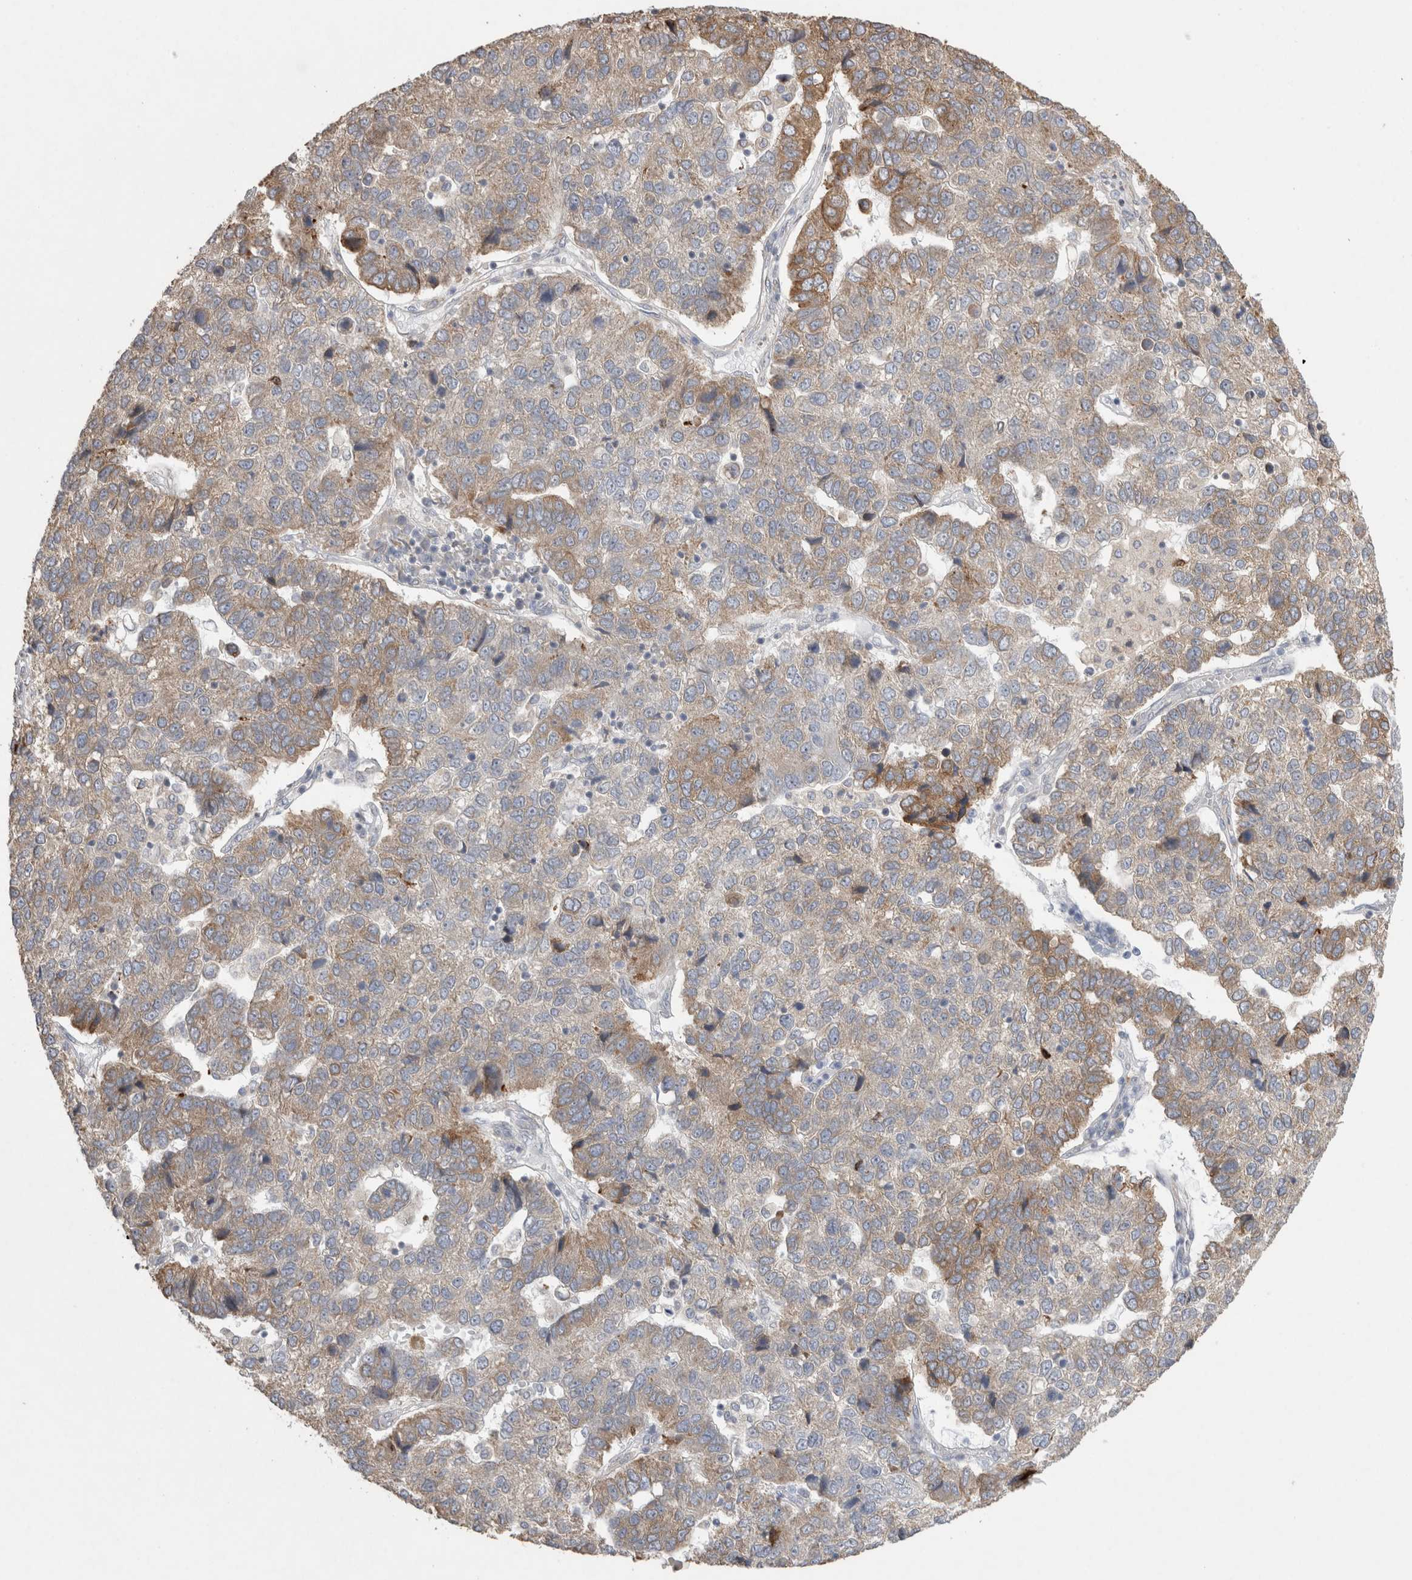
{"staining": {"intensity": "moderate", "quantity": "<25%", "location": "cytoplasmic/membranous"}, "tissue": "pancreatic cancer", "cell_type": "Tumor cells", "image_type": "cancer", "snomed": [{"axis": "morphology", "description": "Adenocarcinoma, NOS"}, {"axis": "topography", "description": "Pancreas"}], "caption": "Pancreatic cancer stained for a protein (brown) shows moderate cytoplasmic/membranous positive positivity in about <25% of tumor cells.", "gene": "TRMT9B", "patient": {"sex": "female", "age": 61}}